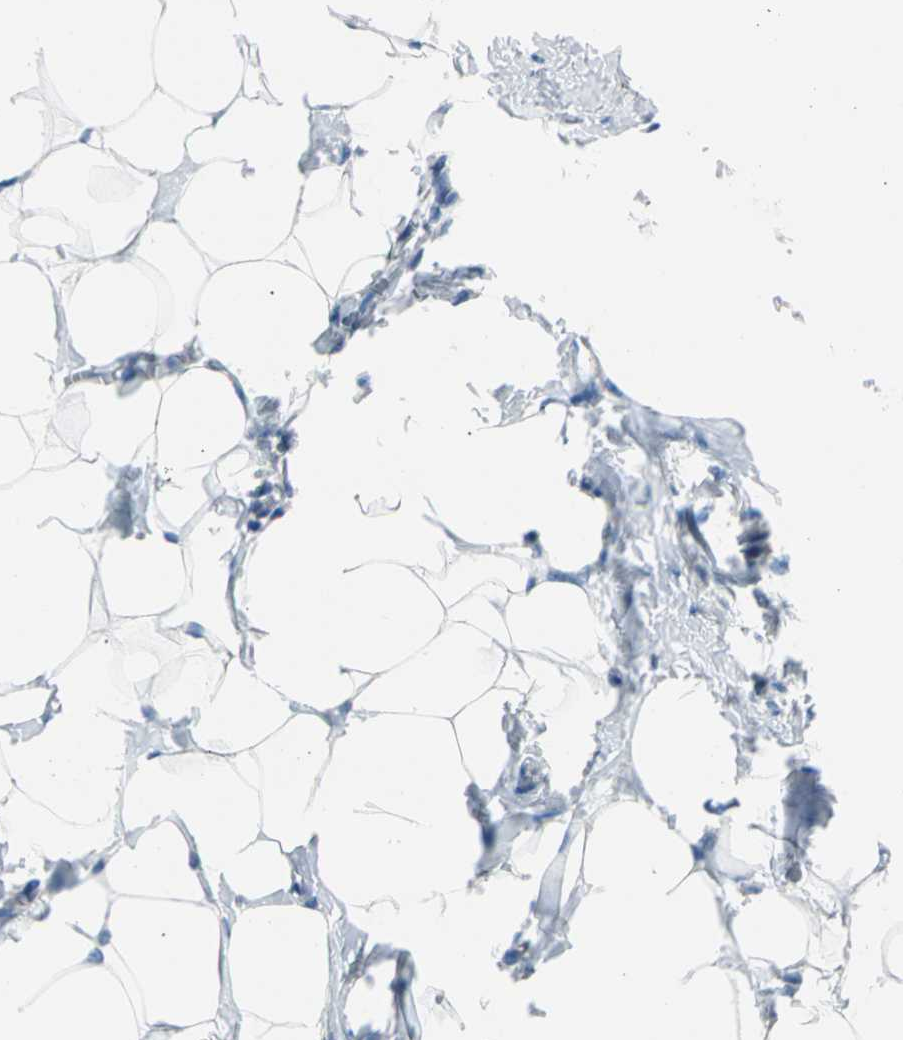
{"staining": {"intensity": "negative", "quantity": "none", "location": "none"}, "tissue": "breast", "cell_type": "Adipocytes", "image_type": "normal", "snomed": [{"axis": "morphology", "description": "Normal tissue, NOS"}, {"axis": "topography", "description": "Breast"}], "caption": "A photomicrograph of breast stained for a protein shows no brown staining in adipocytes. (Stains: DAB IHC with hematoxylin counter stain, Microscopy: brightfield microscopy at high magnification).", "gene": "CASQ1", "patient": {"sex": "female", "age": 27}}